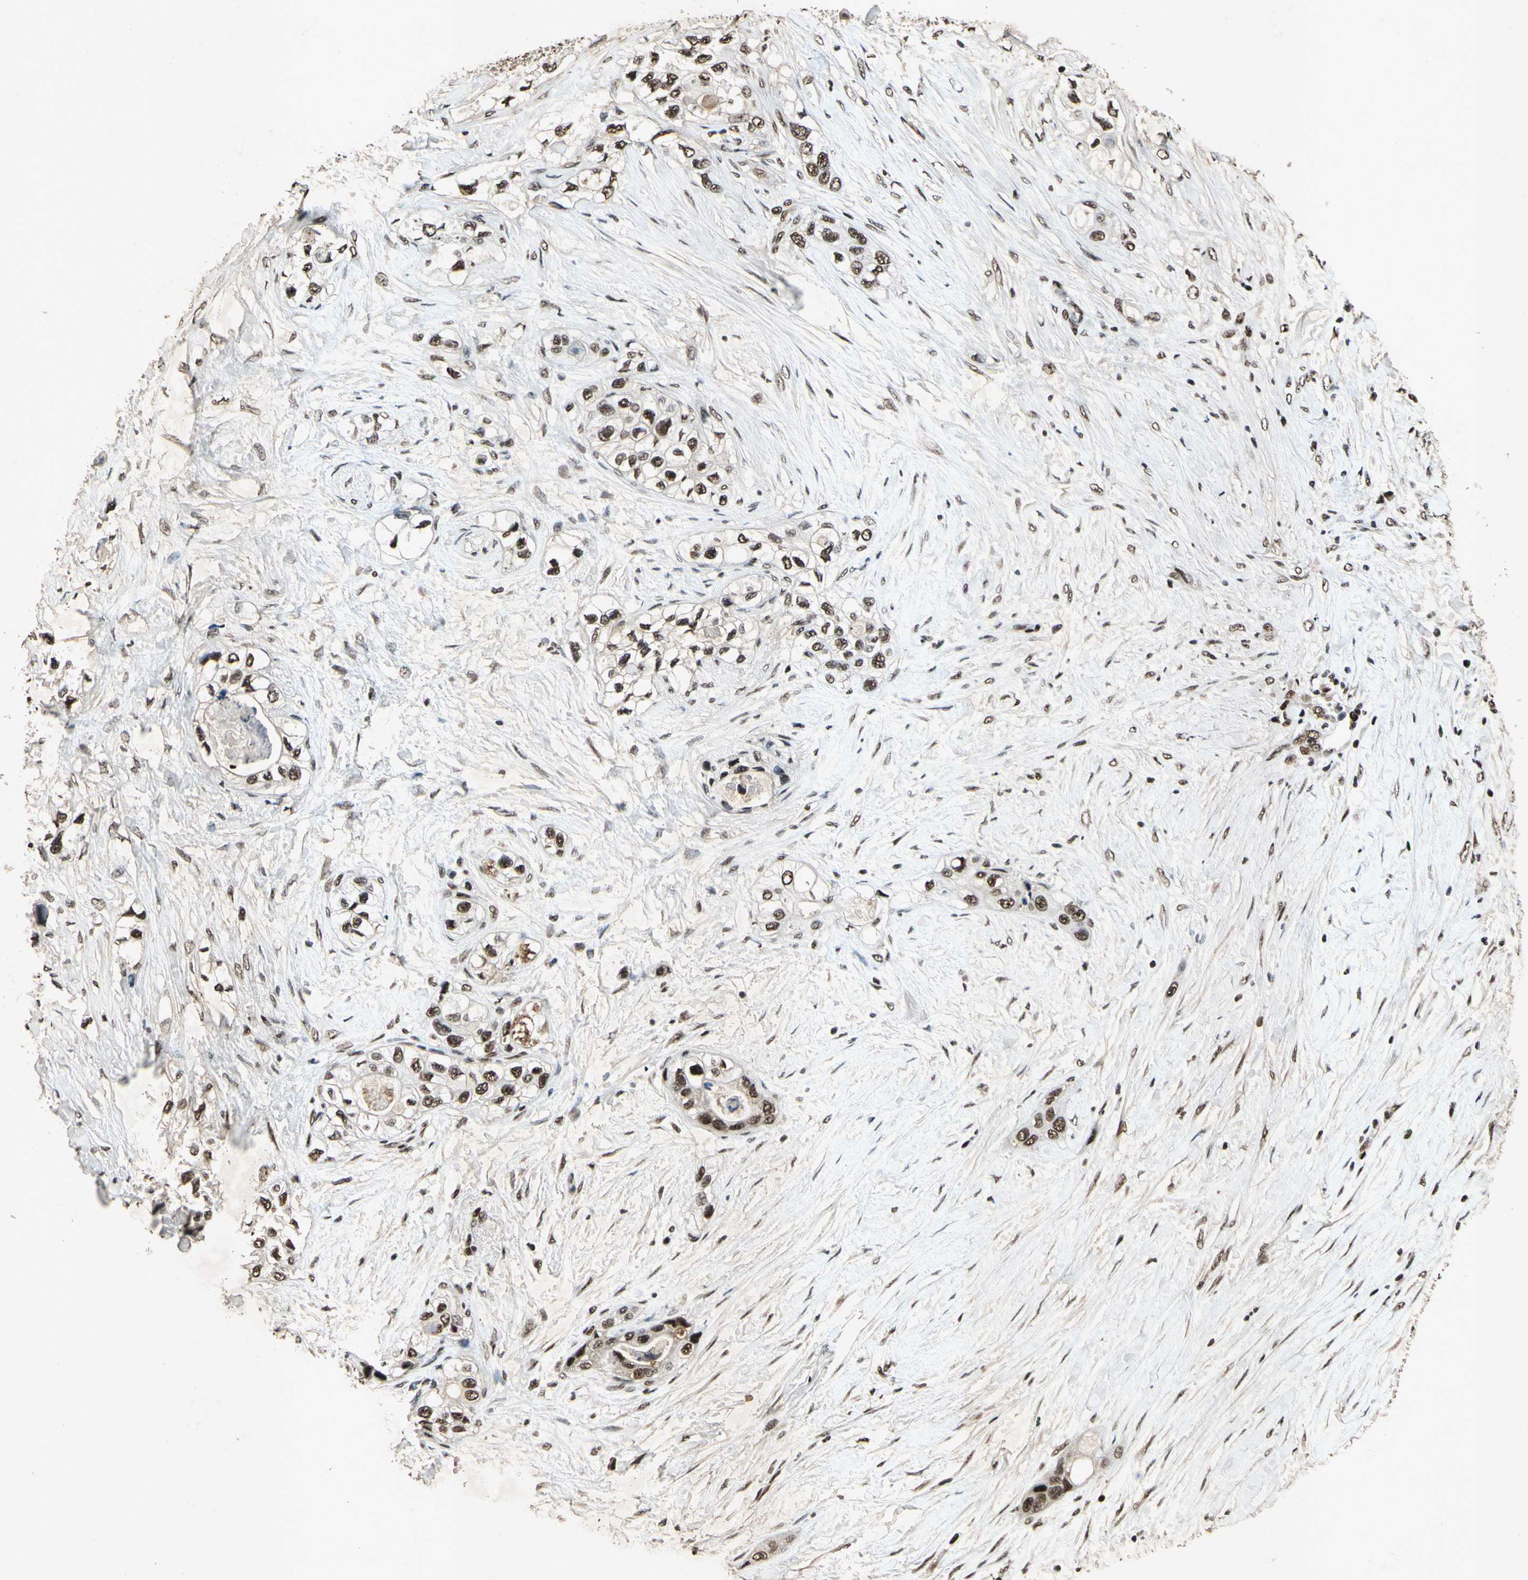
{"staining": {"intensity": "strong", "quantity": ">75%", "location": "nuclear"}, "tissue": "pancreatic cancer", "cell_type": "Tumor cells", "image_type": "cancer", "snomed": [{"axis": "morphology", "description": "Adenocarcinoma, NOS"}, {"axis": "topography", "description": "Pancreas"}], "caption": "This photomicrograph displays immunohistochemistry staining of human pancreatic adenocarcinoma, with high strong nuclear expression in about >75% of tumor cells.", "gene": "TBX2", "patient": {"sex": "female", "age": 70}}